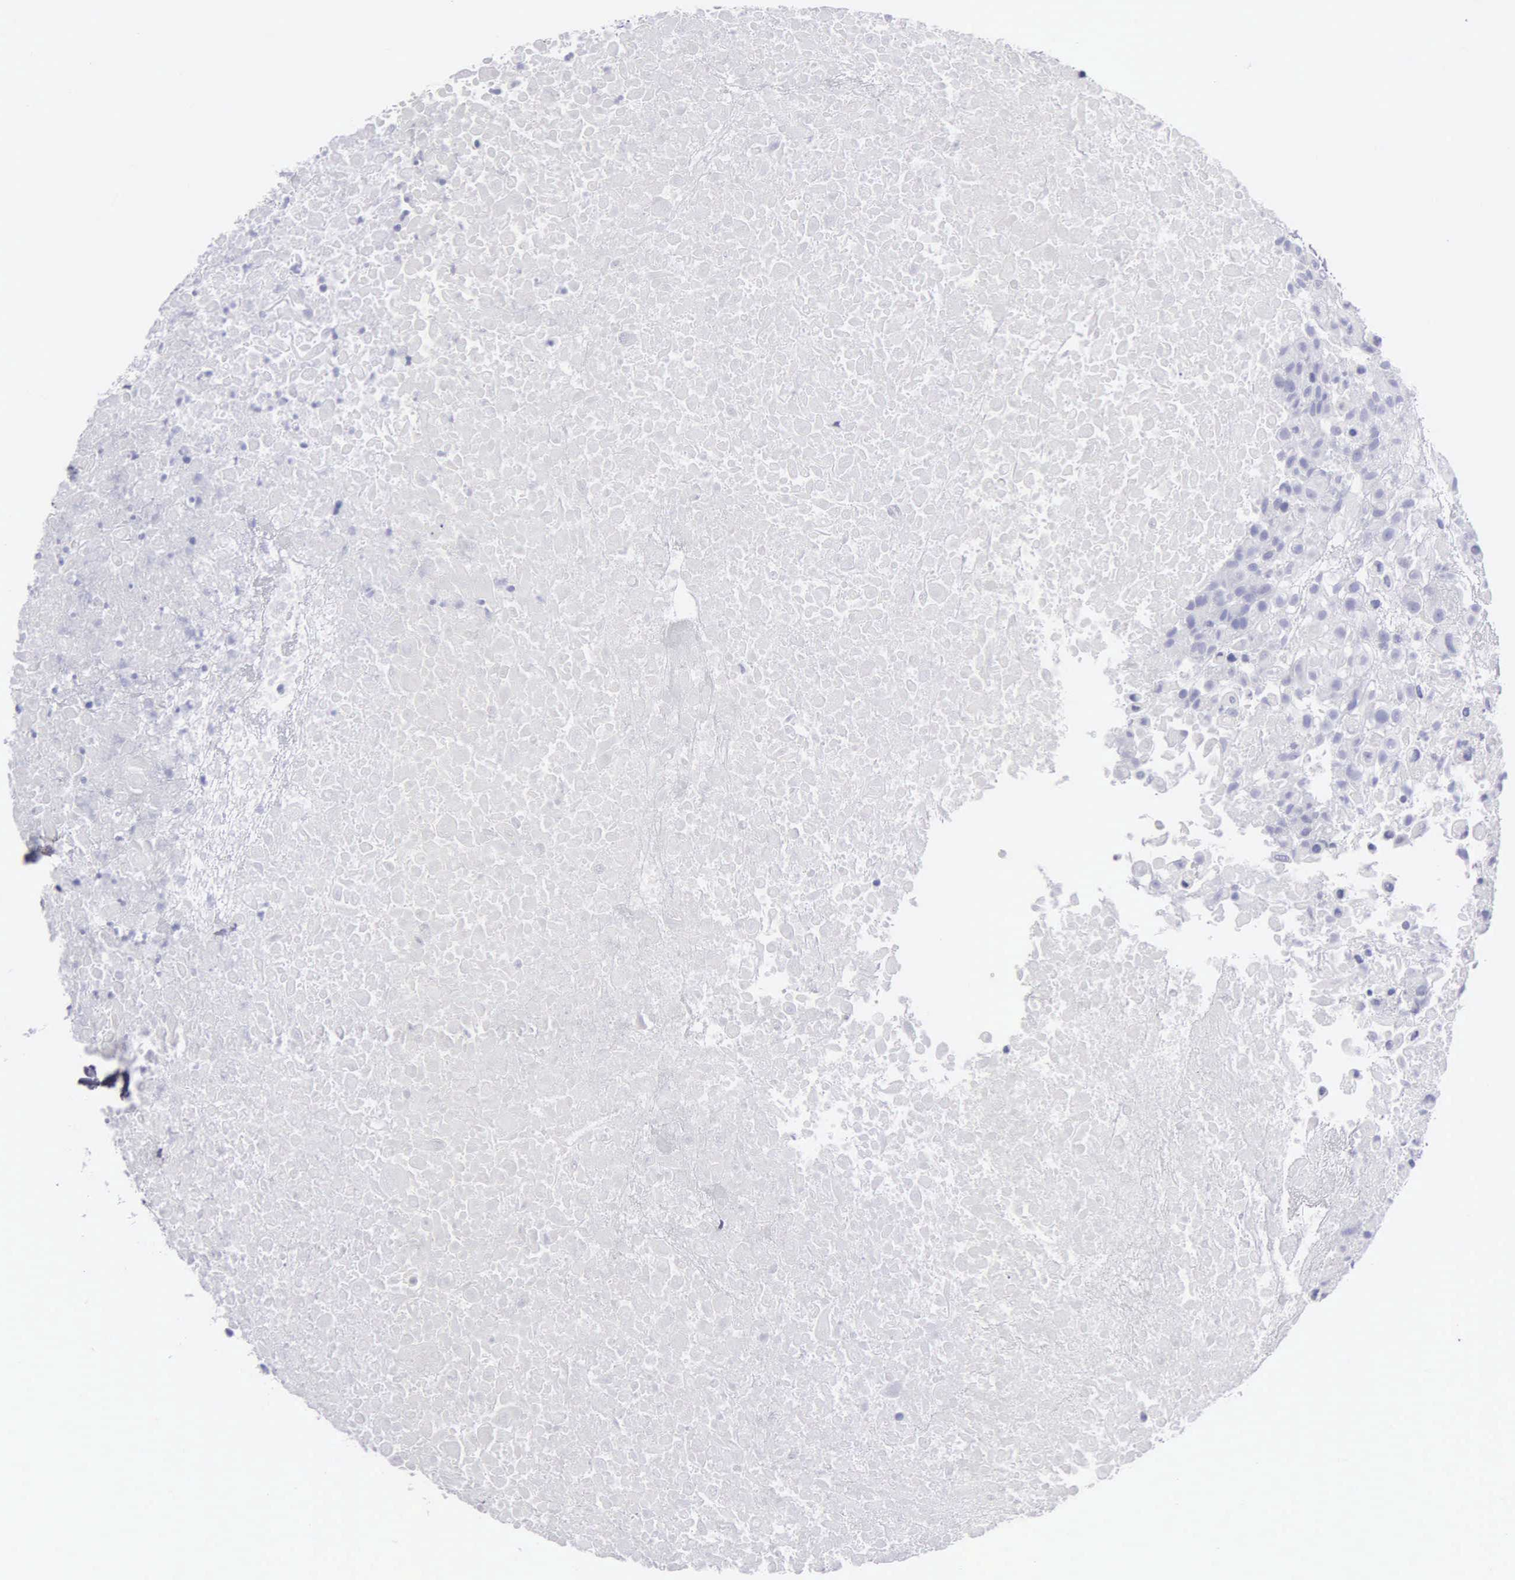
{"staining": {"intensity": "negative", "quantity": "none", "location": "none"}, "tissue": "urothelial cancer", "cell_type": "Tumor cells", "image_type": "cancer", "snomed": [{"axis": "morphology", "description": "Urothelial carcinoma, High grade"}, {"axis": "topography", "description": "Urinary bladder"}], "caption": "High power microscopy micrograph of an IHC photomicrograph of urothelial cancer, revealing no significant staining in tumor cells.", "gene": "FBLN5", "patient": {"sex": "male", "age": 56}}